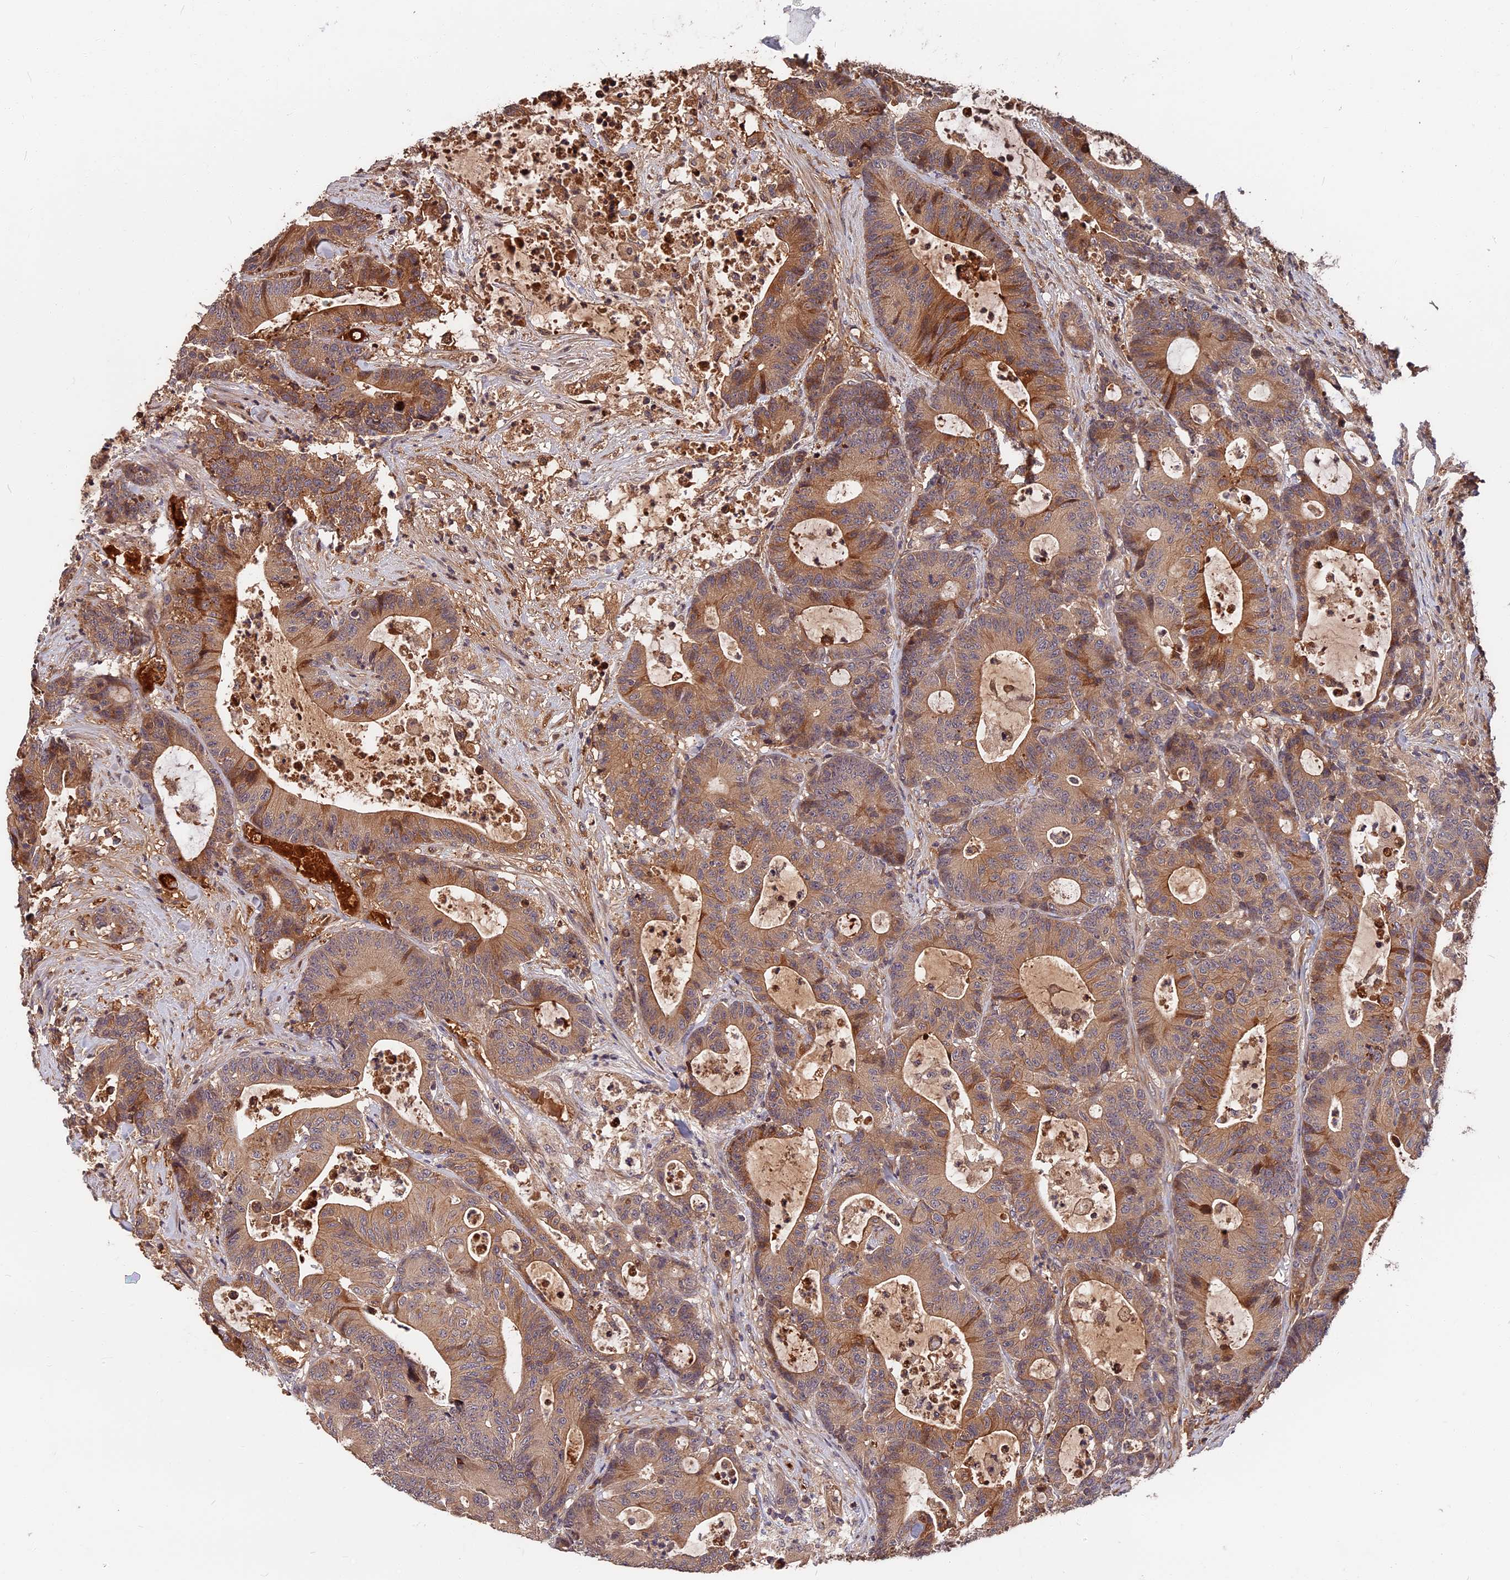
{"staining": {"intensity": "moderate", "quantity": ">75%", "location": "cytoplasmic/membranous"}, "tissue": "colorectal cancer", "cell_type": "Tumor cells", "image_type": "cancer", "snomed": [{"axis": "morphology", "description": "Adenocarcinoma, NOS"}, {"axis": "topography", "description": "Colon"}], "caption": "This is an image of IHC staining of colorectal adenocarcinoma, which shows moderate expression in the cytoplasmic/membranous of tumor cells.", "gene": "ITIH1", "patient": {"sex": "female", "age": 84}}